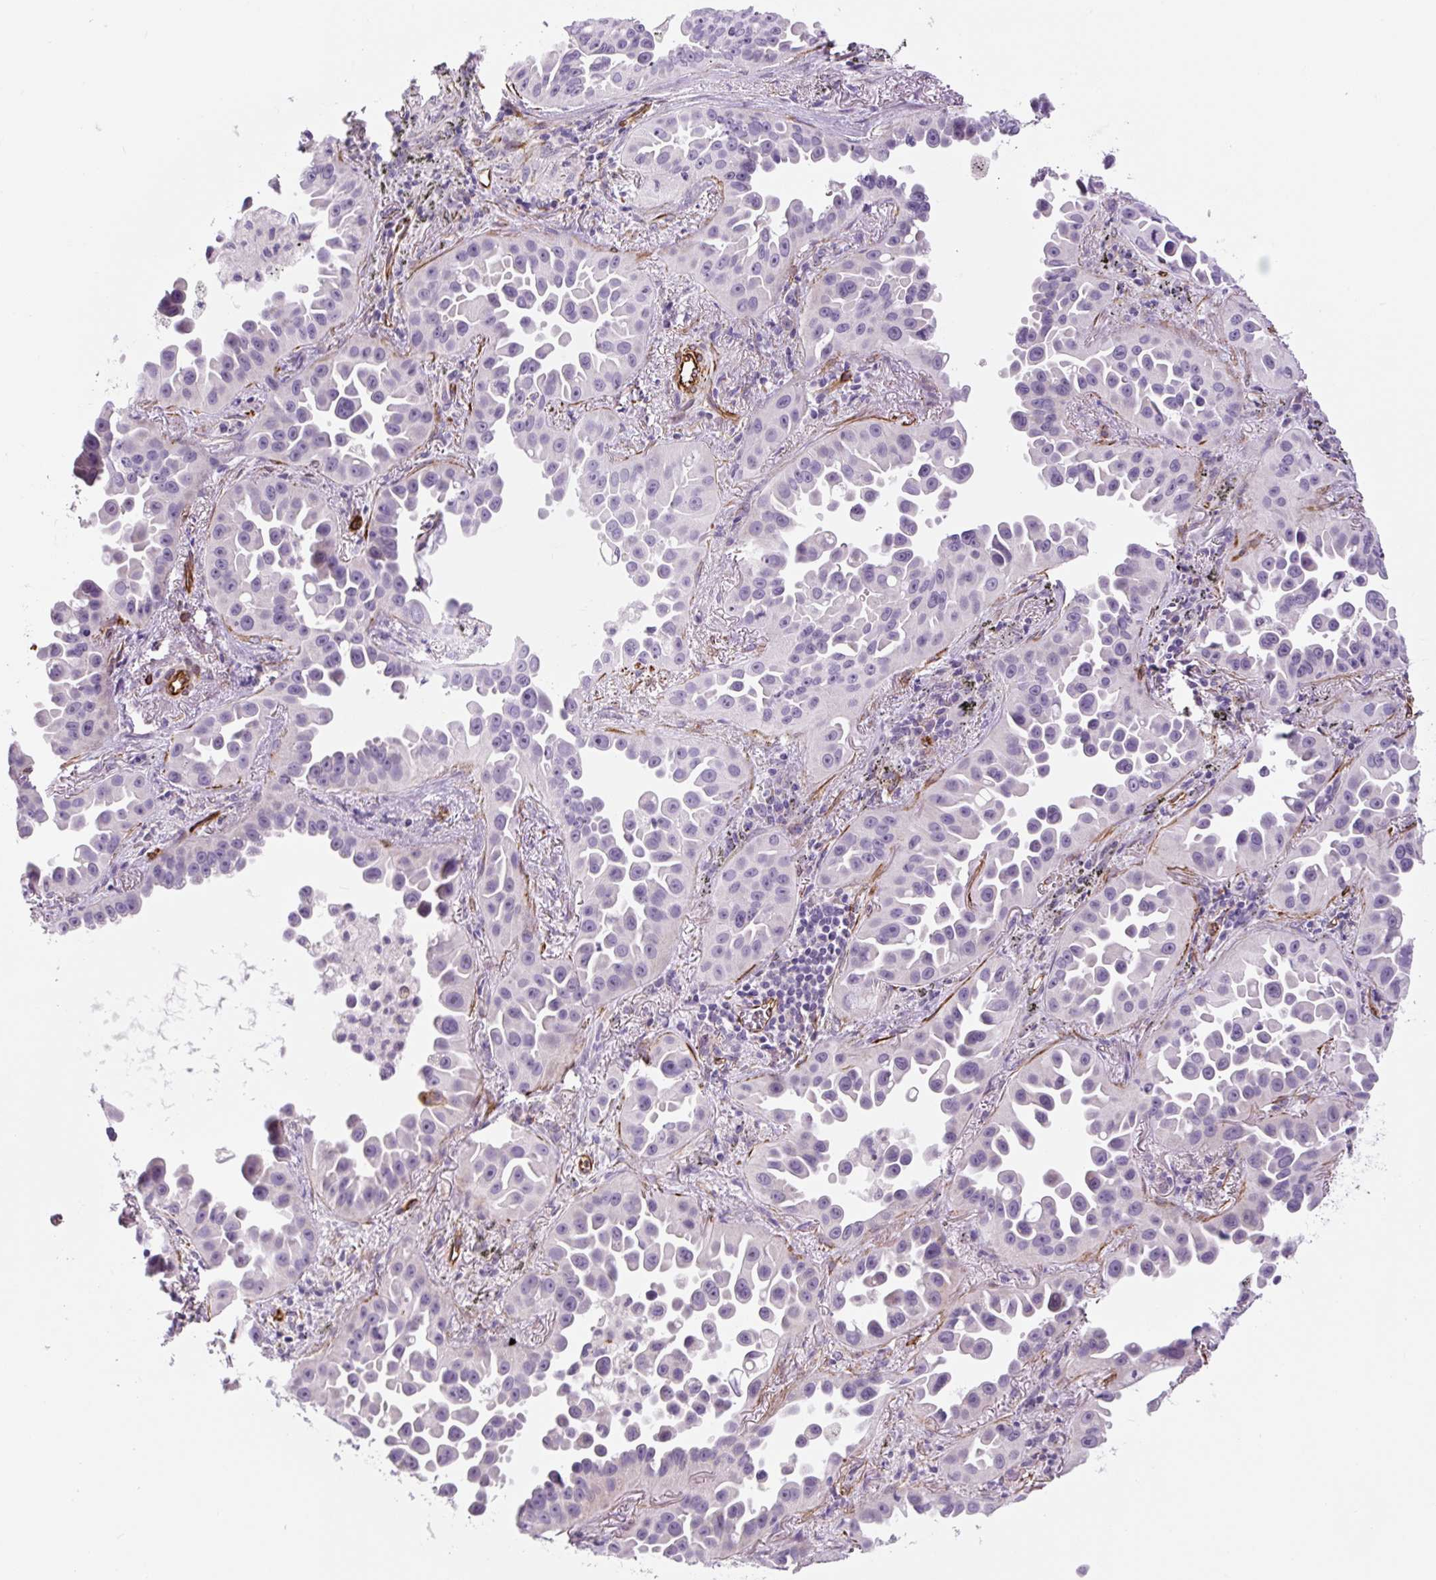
{"staining": {"intensity": "negative", "quantity": "none", "location": "none"}, "tissue": "lung cancer", "cell_type": "Tumor cells", "image_type": "cancer", "snomed": [{"axis": "morphology", "description": "Adenocarcinoma, NOS"}, {"axis": "topography", "description": "Lung"}], "caption": "Tumor cells are negative for brown protein staining in adenocarcinoma (lung).", "gene": "NES", "patient": {"sex": "male", "age": 68}}